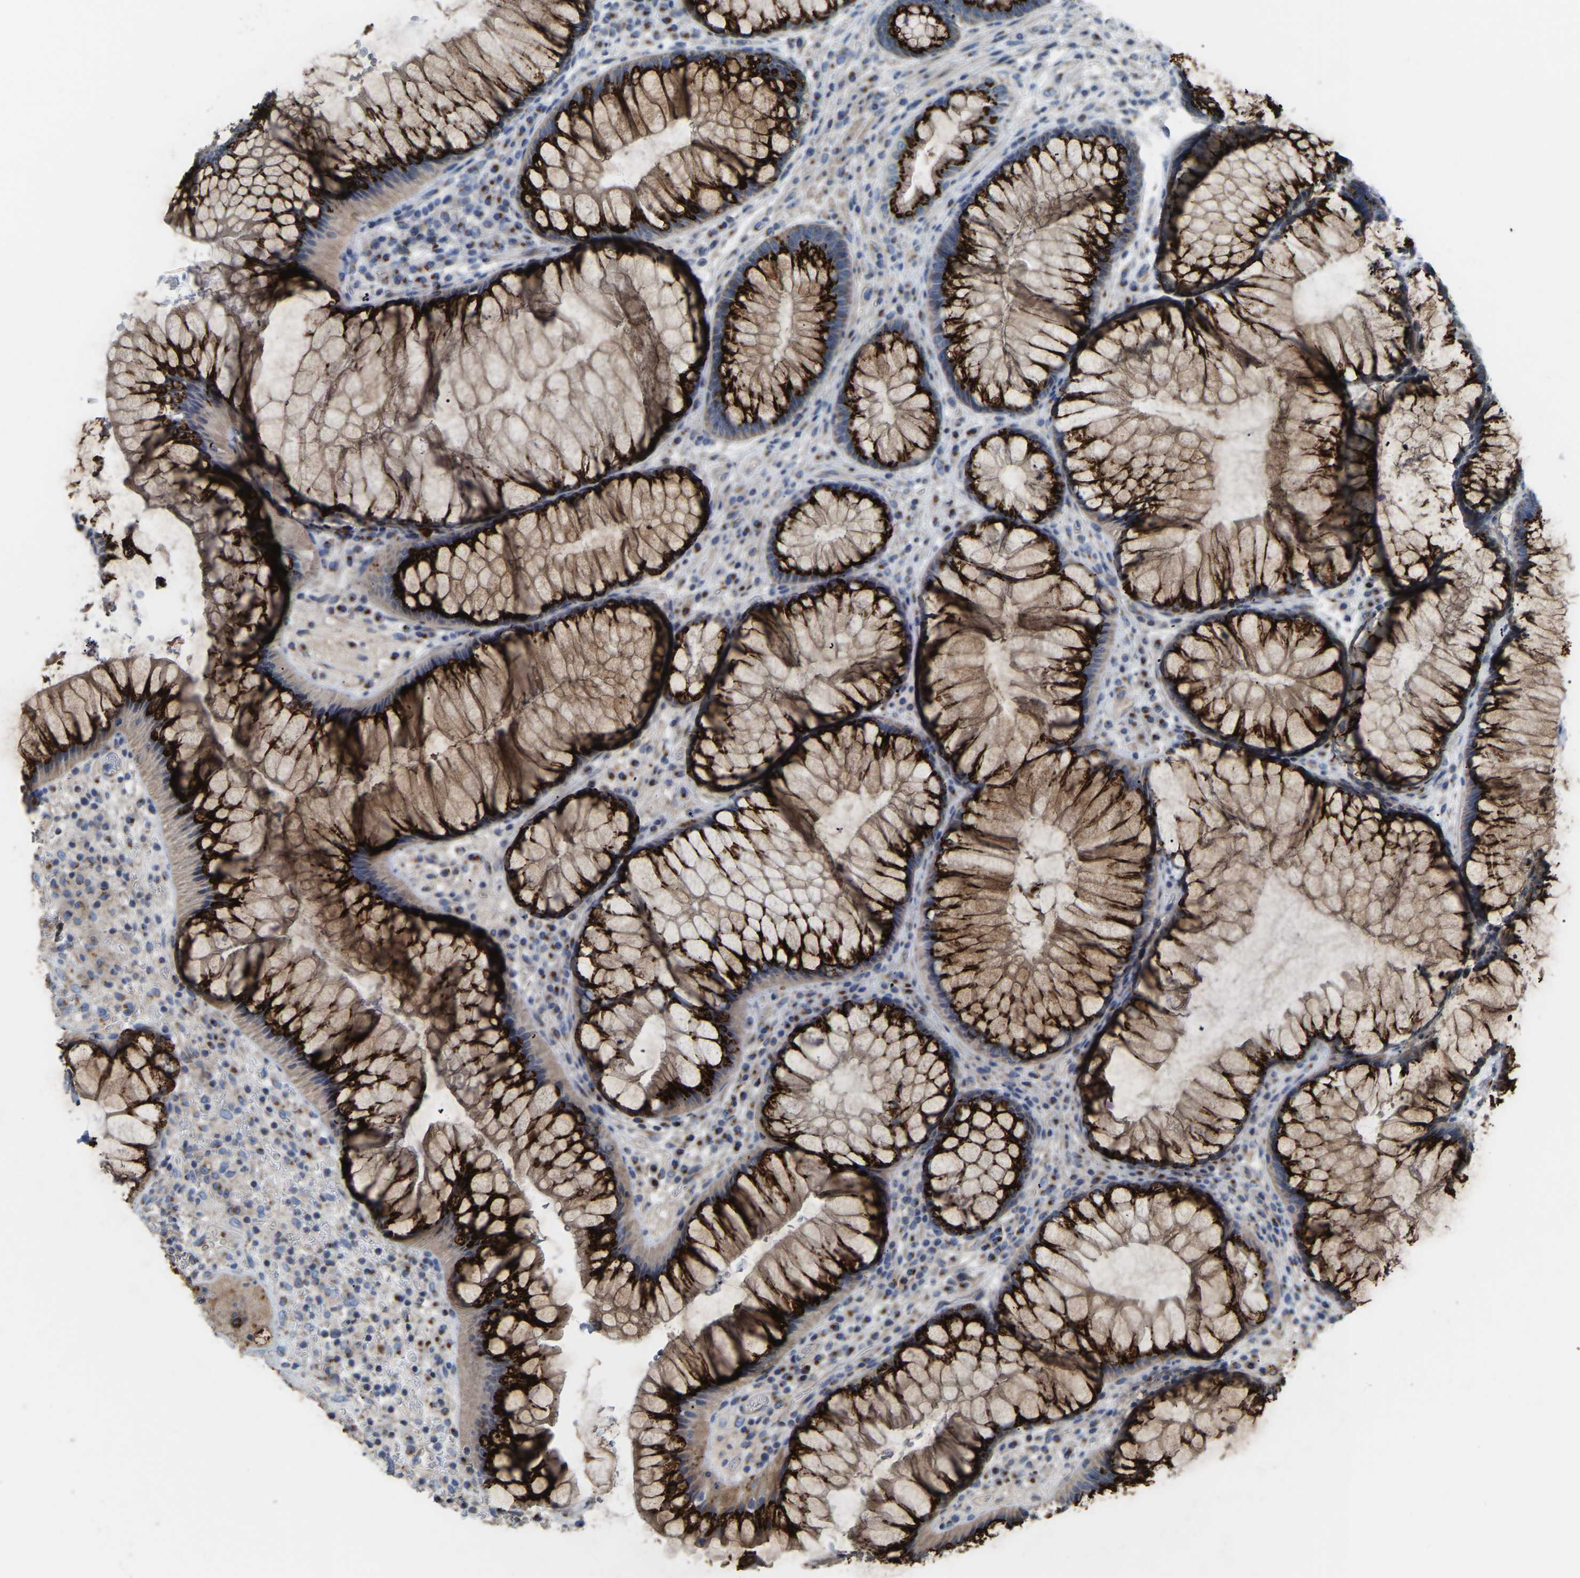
{"staining": {"intensity": "strong", "quantity": ">75%", "location": "cytoplasmic/membranous"}, "tissue": "rectum", "cell_type": "Glandular cells", "image_type": "normal", "snomed": [{"axis": "morphology", "description": "Normal tissue, NOS"}, {"axis": "topography", "description": "Rectum"}], "caption": "This micrograph exhibits IHC staining of unremarkable human rectum, with high strong cytoplasmic/membranous staining in approximately >75% of glandular cells.", "gene": "CANT1", "patient": {"sex": "male", "age": 51}}